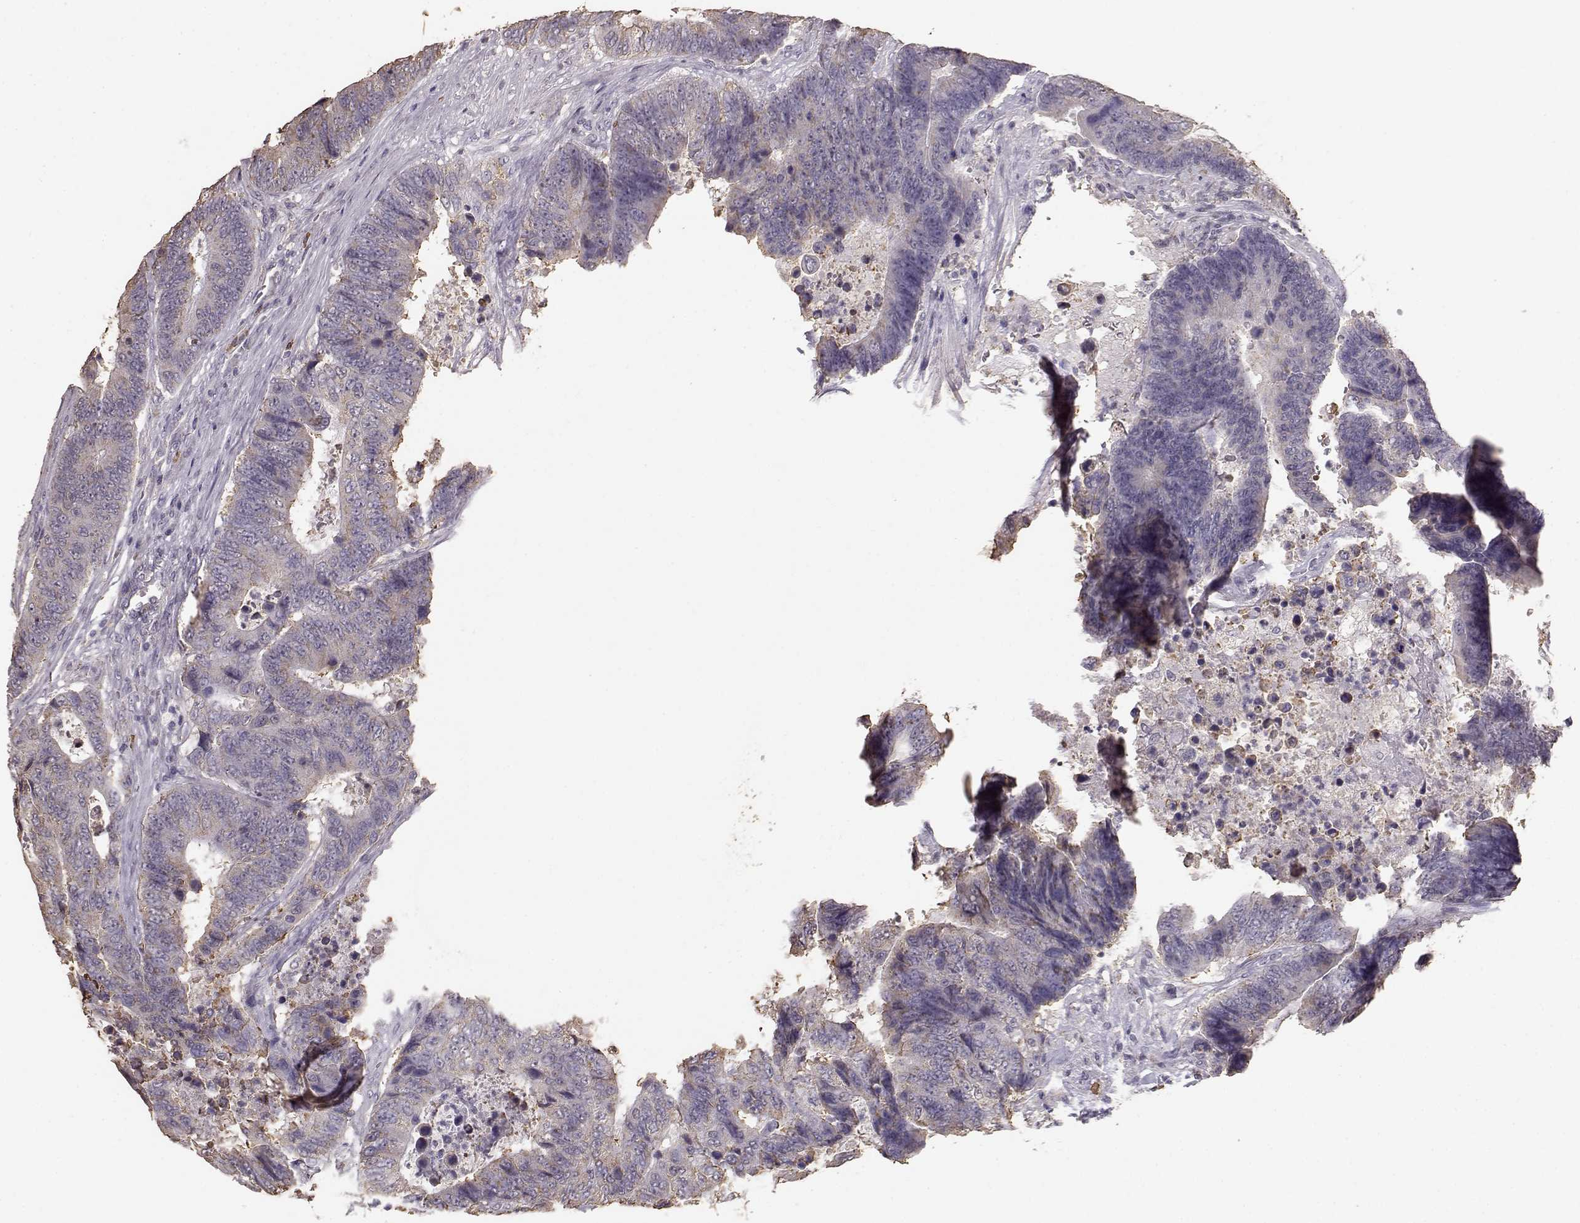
{"staining": {"intensity": "weak", "quantity": "<25%", "location": "cytoplasmic/membranous"}, "tissue": "colorectal cancer", "cell_type": "Tumor cells", "image_type": "cancer", "snomed": [{"axis": "morphology", "description": "Adenocarcinoma, NOS"}, {"axis": "topography", "description": "Colon"}], "caption": "Micrograph shows no protein staining in tumor cells of colorectal cancer tissue.", "gene": "GABRG3", "patient": {"sex": "female", "age": 48}}